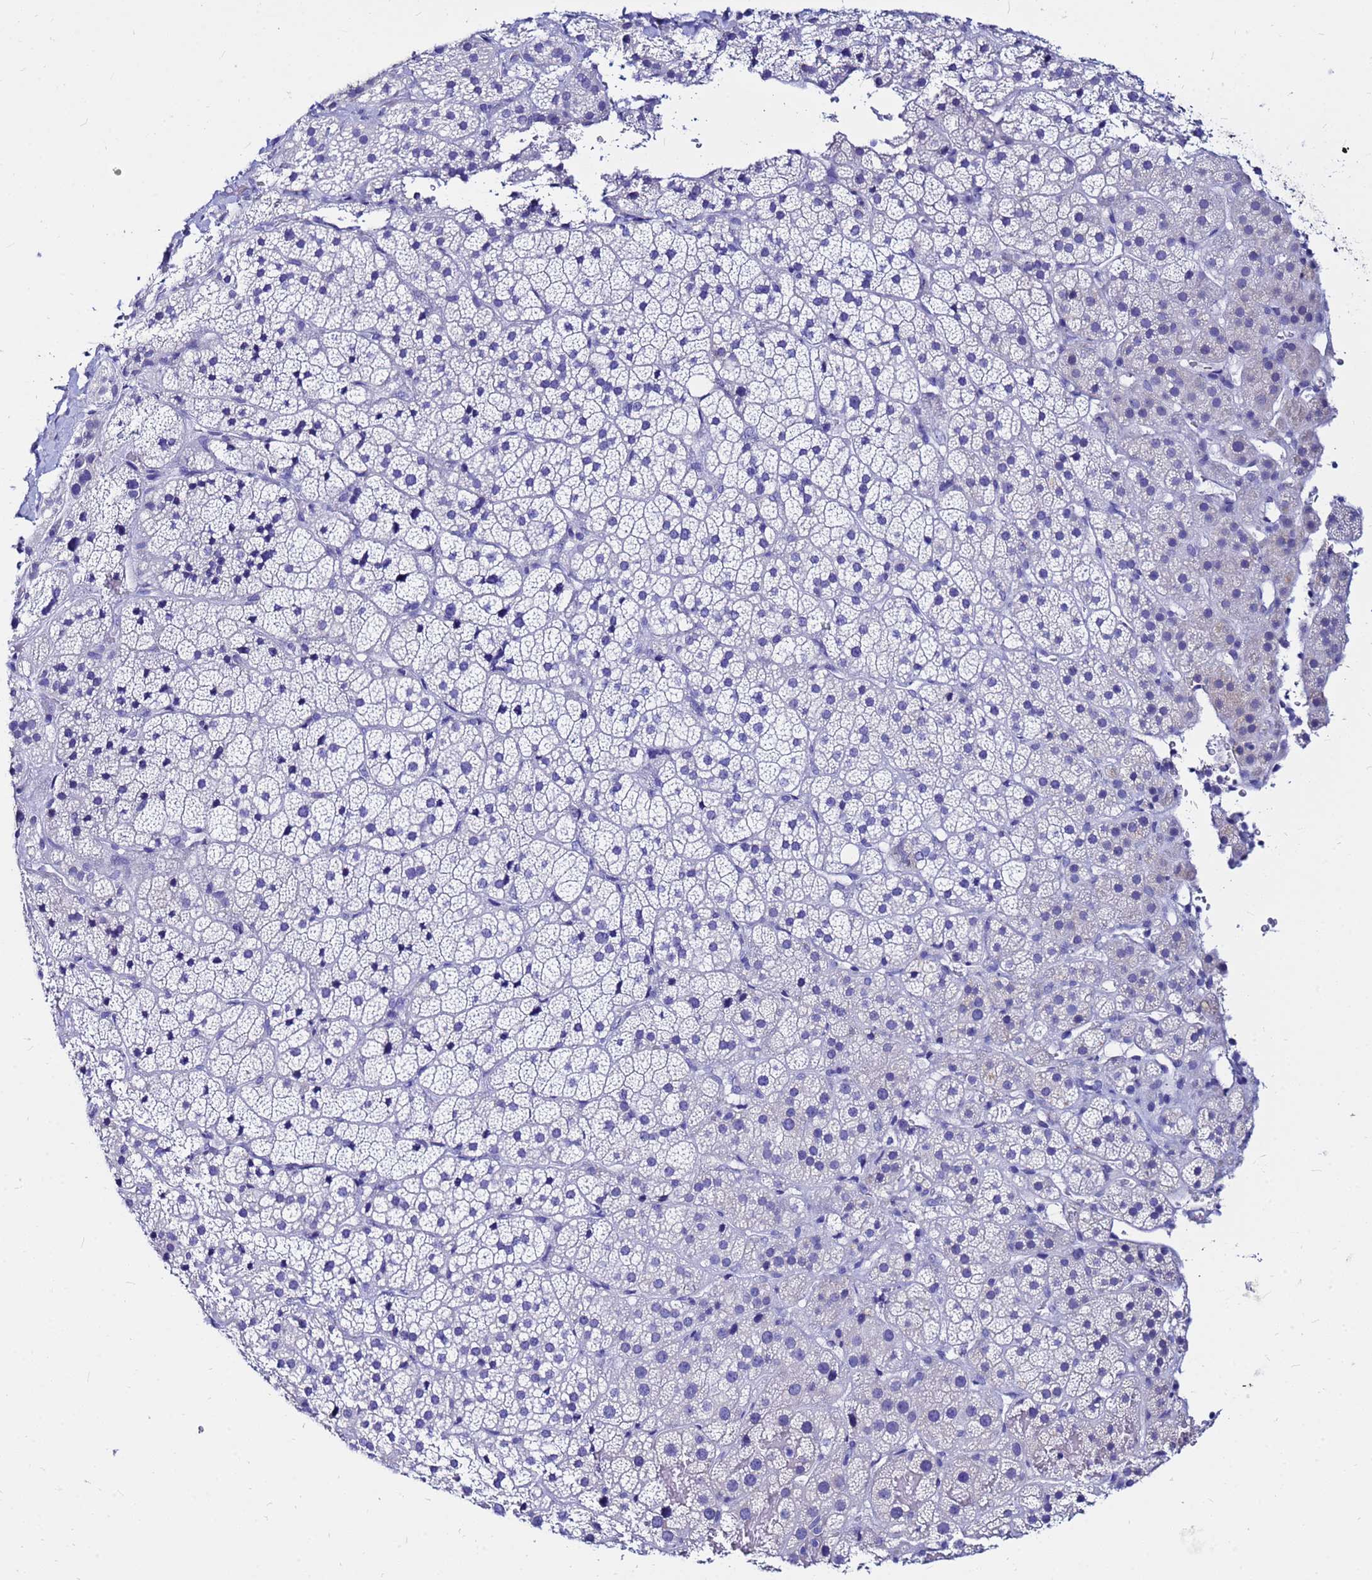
{"staining": {"intensity": "negative", "quantity": "none", "location": "none"}, "tissue": "adrenal gland", "cell_type": "Glandular cells", "image_type": "normal", "snomed": [{"axis": "morphology", "description": "Normal tissue, NOS"}, {"axis": "topography", "description": "Adrenal gland"}], "caption": "This is an immunohistochemistry micrograph of unremarkable human adrenal gland. There is no expression in glandular cells.", "gene": "PPP1R14C", "patient": {"sex": "female", "age": 70}}